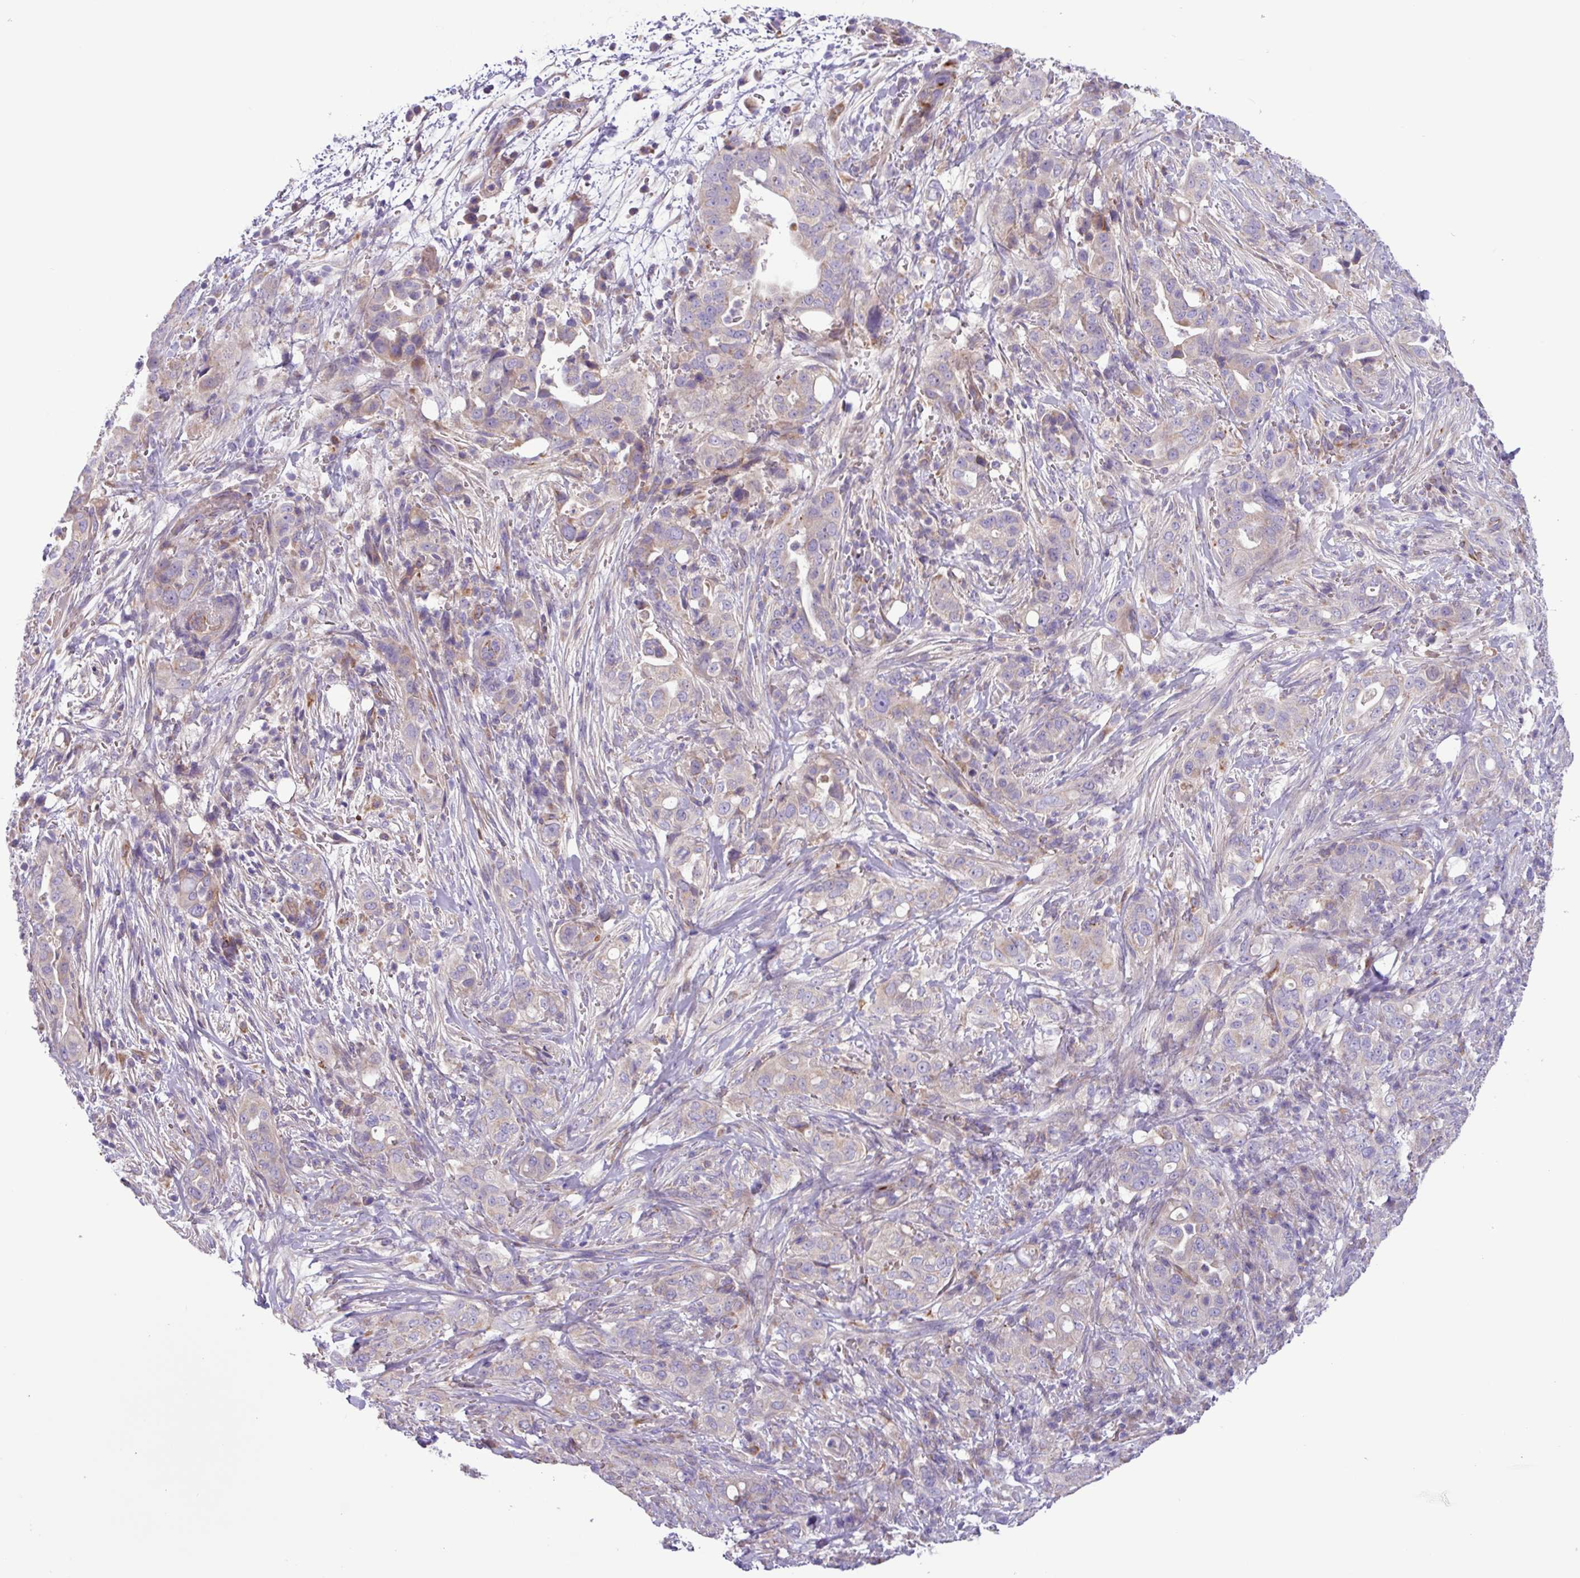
{"staining": {"intensity": "weak", "quantity": "<25%", "location": "cytoplasmic/membranous"}, "tissue": "pancreatic cancer", "cell_type": "Tumor cells", "image_type": "cancer", "snomed": [{"axis": "morphology", "description": "Normal tissue, NOS"}, {"axis": "morphology", "description": "Adenocarcinoma, NOS"}, {"axis": "topography", "description": "Lymph node"}, {"axis": "topography", "description": "Pancreas"}], "caption": "The histopathology image reveals no significant staining in tumor cells of pancreatic cancer.", "gene": "MRM2", "patient": {"sex": "female", "age": 67}}